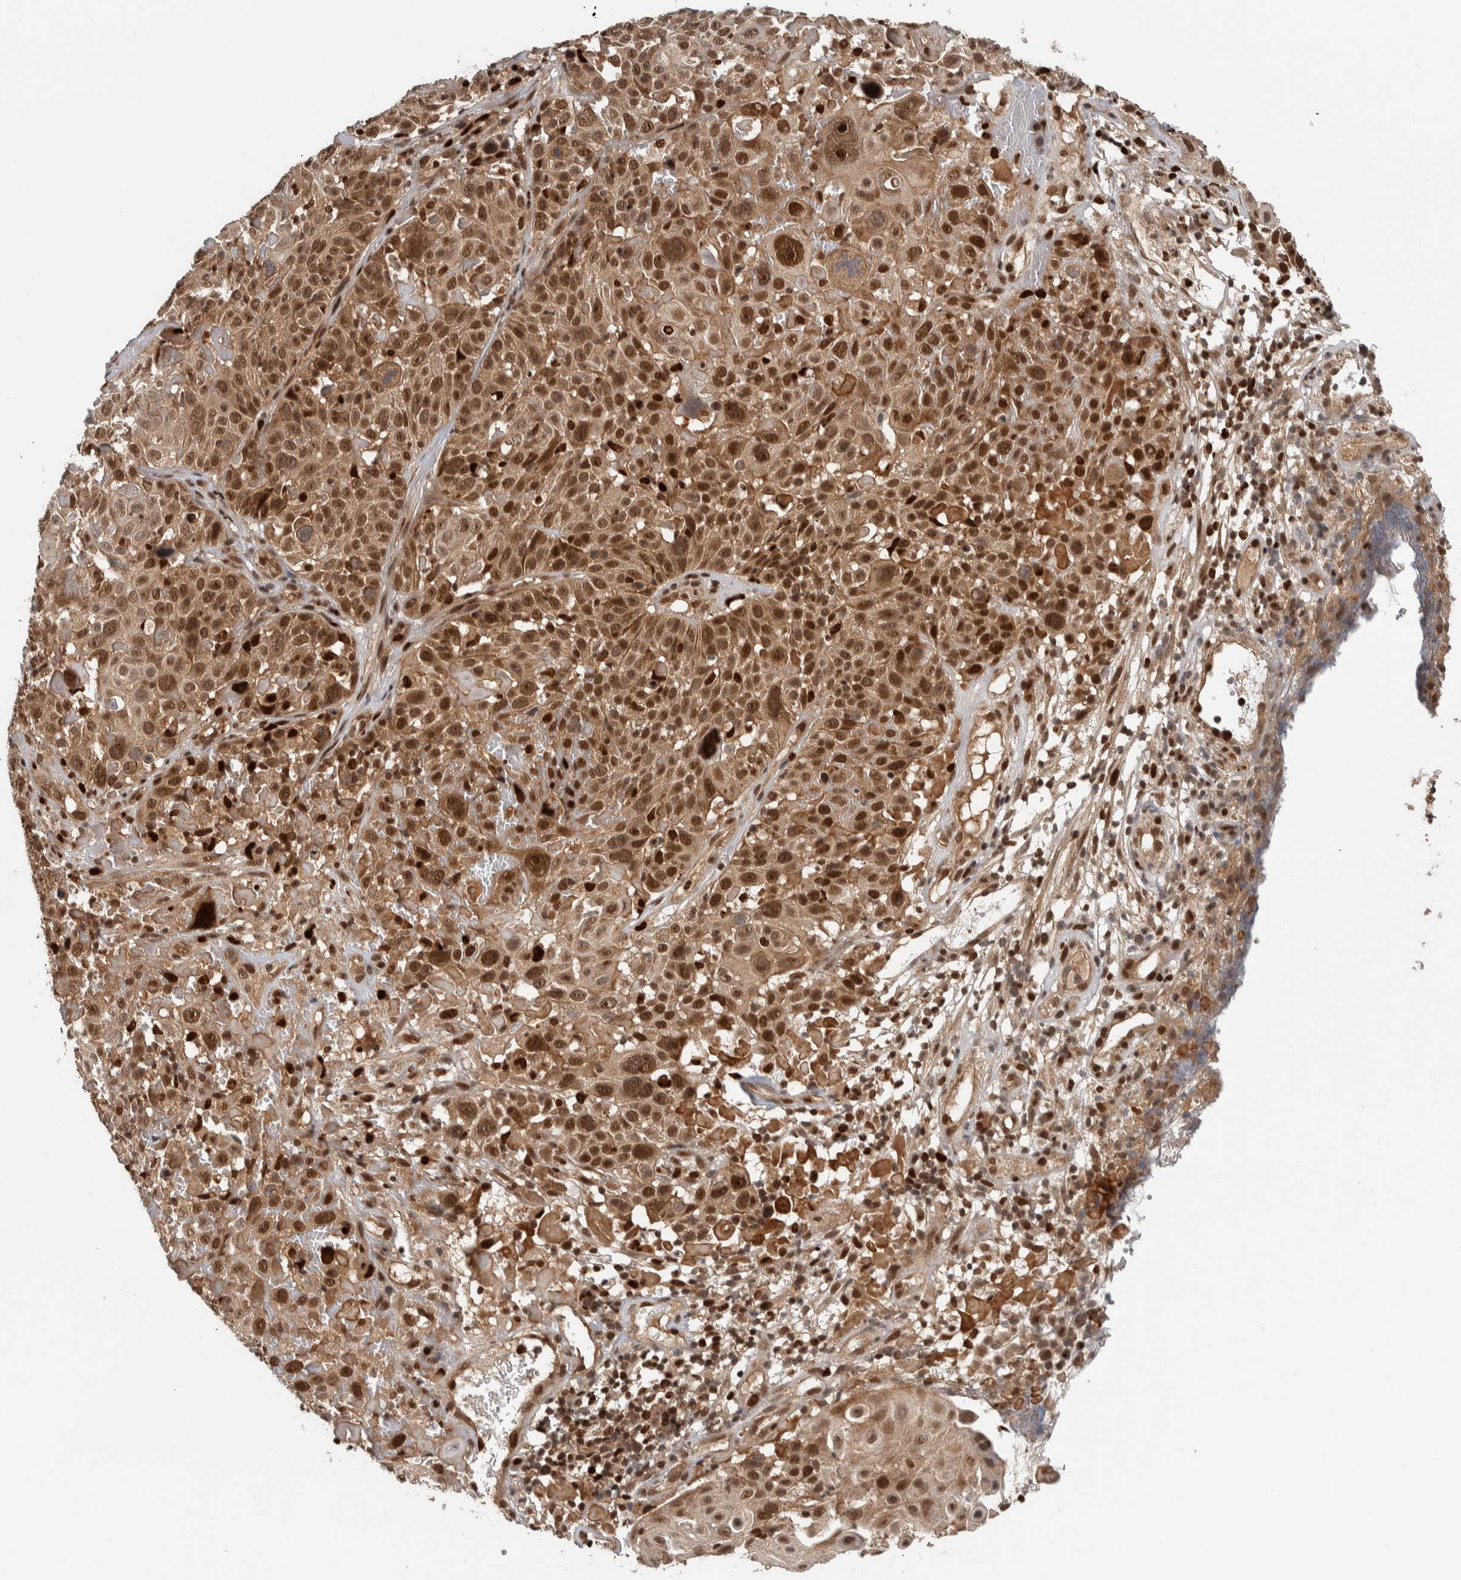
{"staining": {"intensity": "moderate", "quantity": ">75%", "location": "nuclear"}, "tissue": "cervical cancer", "cell_type": "Tumor cells", "image_type": "cancer", "snomed": [{"axis": "morphology", "description": "Squamous cell carcinoma, NOS"}, {"axis": "topography", "description": "Cervix"}], "caption": "Protein analysis of cervical cancer tissue shows moderate nuclear positivity in approximately >75% of tumor cells.", "gene": "RPS6KA4", "patient": {"sex": "female", "age": 74}}